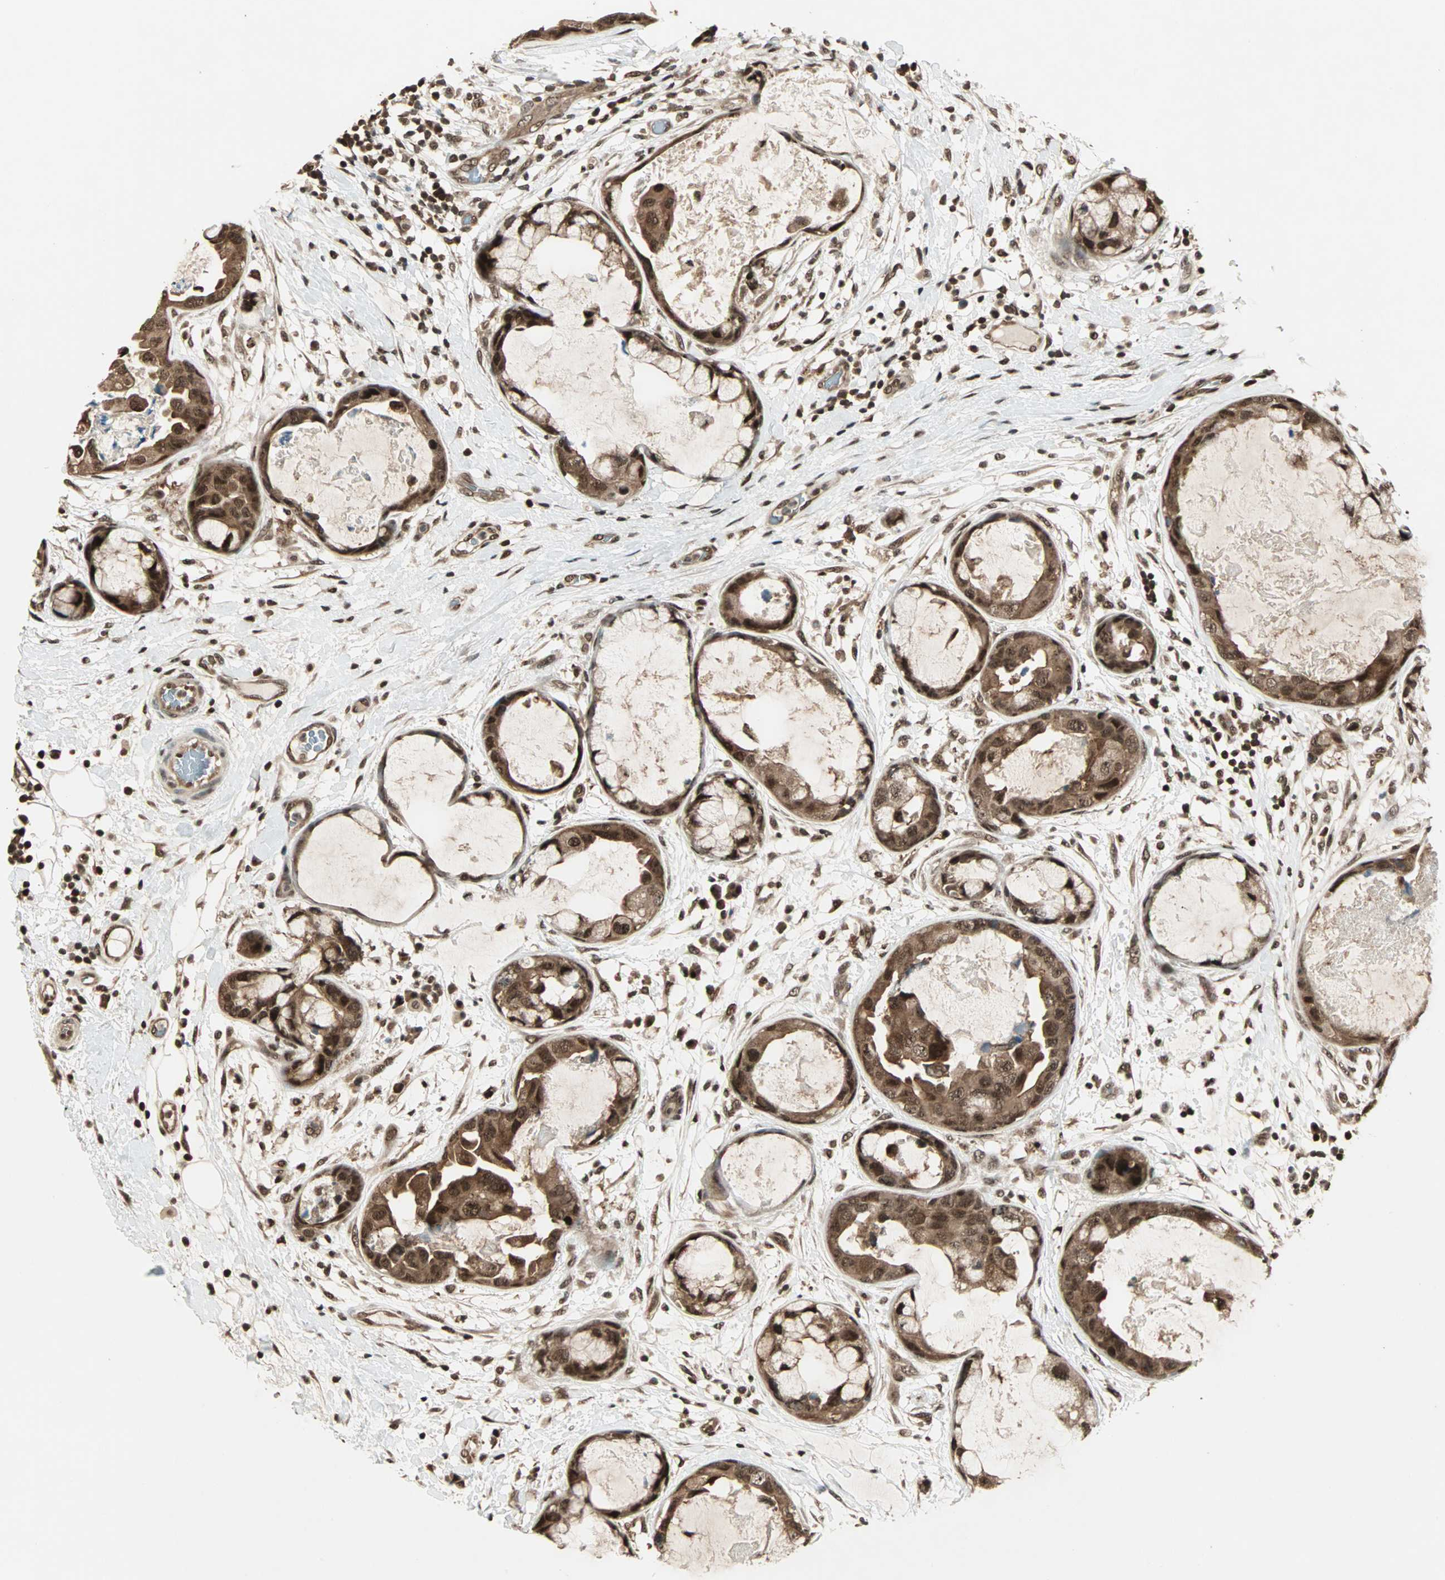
{"staining": {"intensity": "strong", "quantity": ">75%", "location": "cytoplasmic/membranous,nuclear"}, "tissue": "breast cancer", "cell_type": "Tumor cells", "image_type": "cancer", "snomed": [{"axis": "morphology", "description": "Duct carcinoma"}, {"axis": "topography", "description": "Breast"}], "caption": "This photomicrograph reveals intraductal carcinoma (breast) stained with immunohistochemistry to label a protein in brown. The cytoplasmic/membranous and nuclear of tumor cells show strong positivity for the protein. Nuclei are counter-stained blue.", "gene": "ZNF44", "patient": {"sex": "female", "age": 40}}